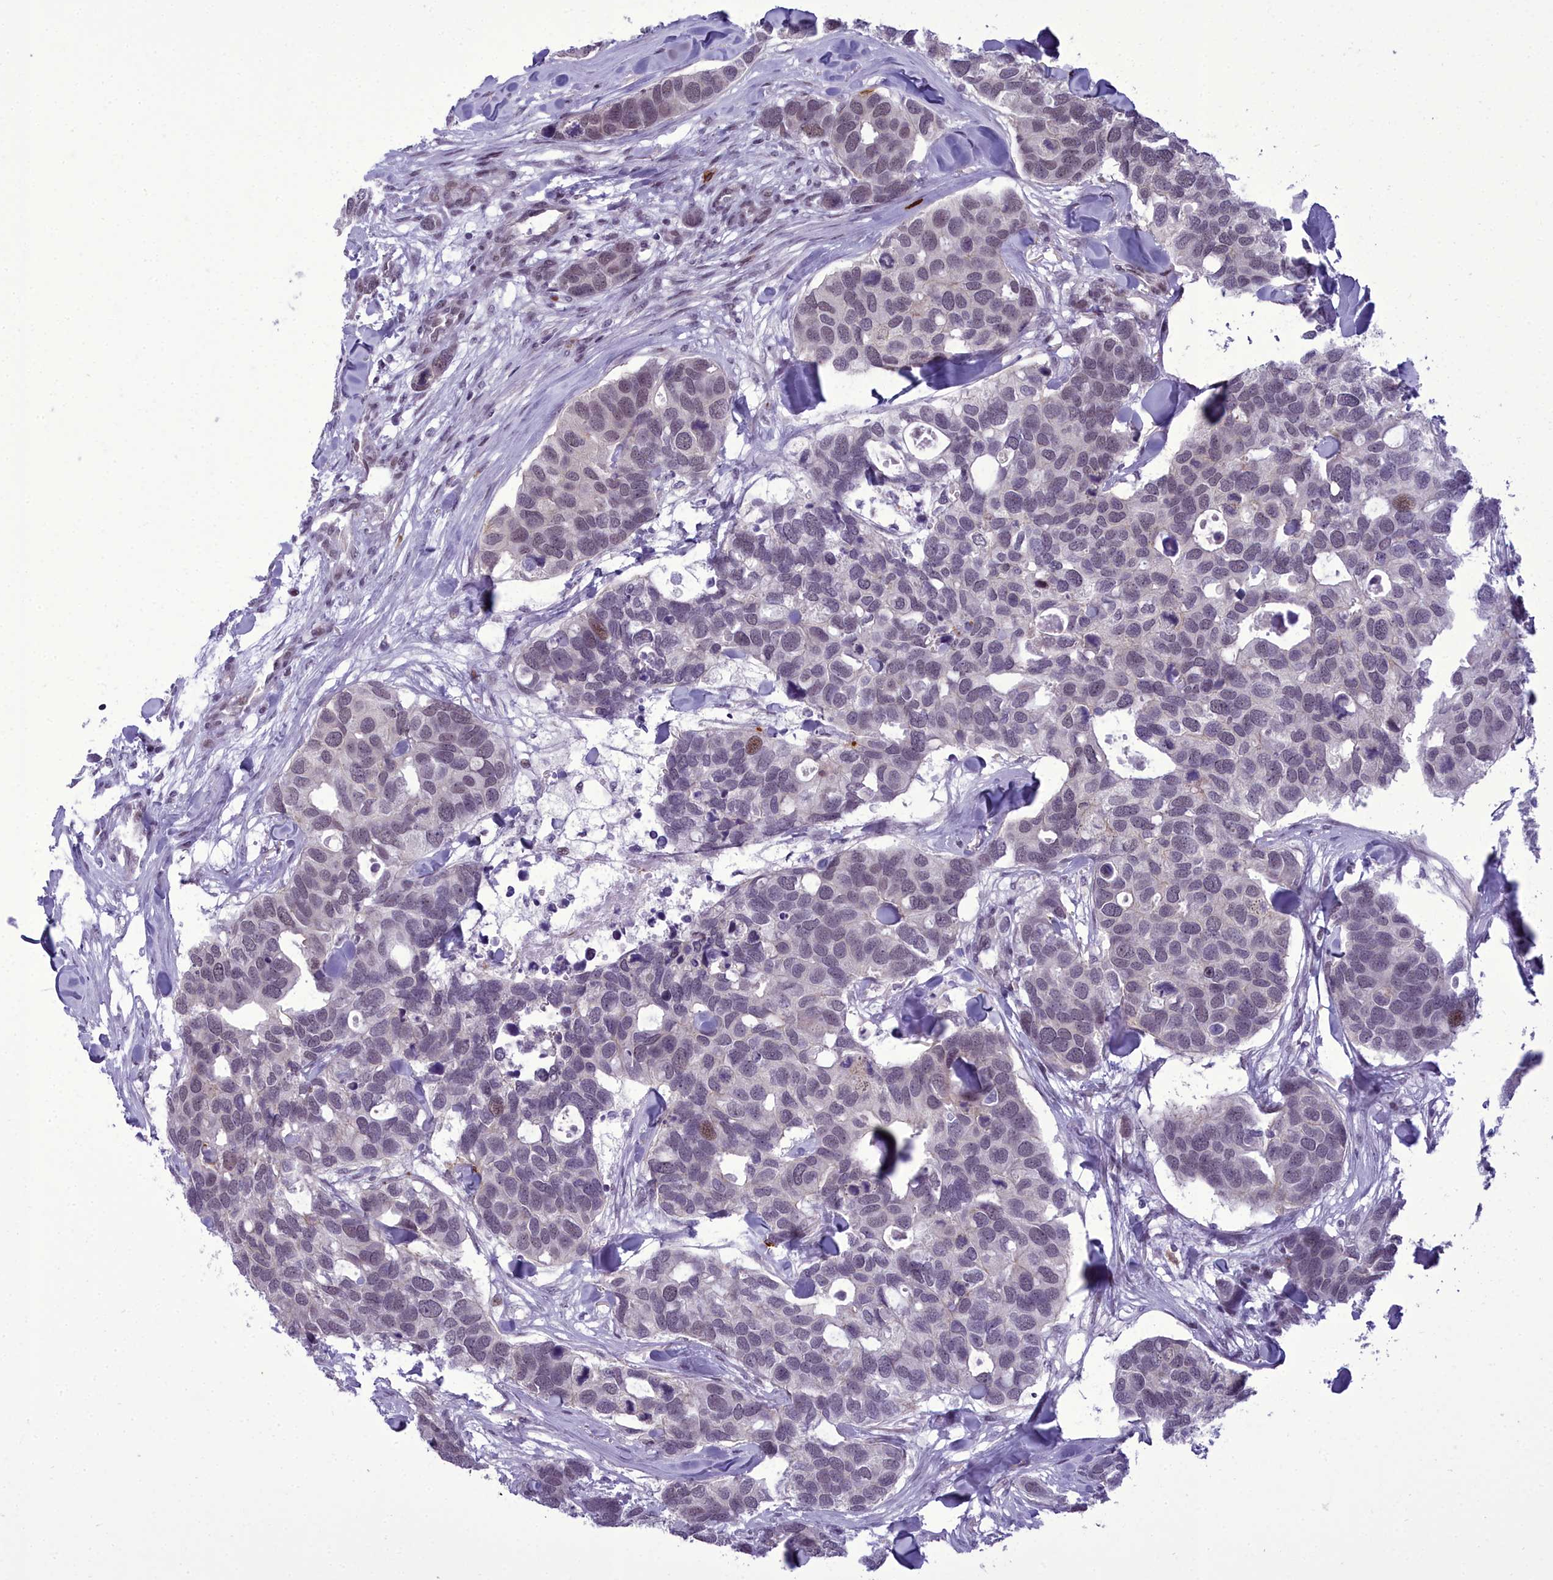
{"staining": {"intensity": "moderate", "quantity": "<25%", "location": "nuclear"}, "tissue": "breast cancer", "cell_type": "Tumor cells", "image_type": "cancer", "snomed": [{"axis": "morphology", "description": "Duct carcinoma"}, {"axis": "topography", "description": "Breast"}], "caption": "Intraductal carcinoma (breast) stained with a protein marker displays moderate staining in tumor cells.", "gene": "CEACAM19", "patient": {"sex": "female", "age": 83}}